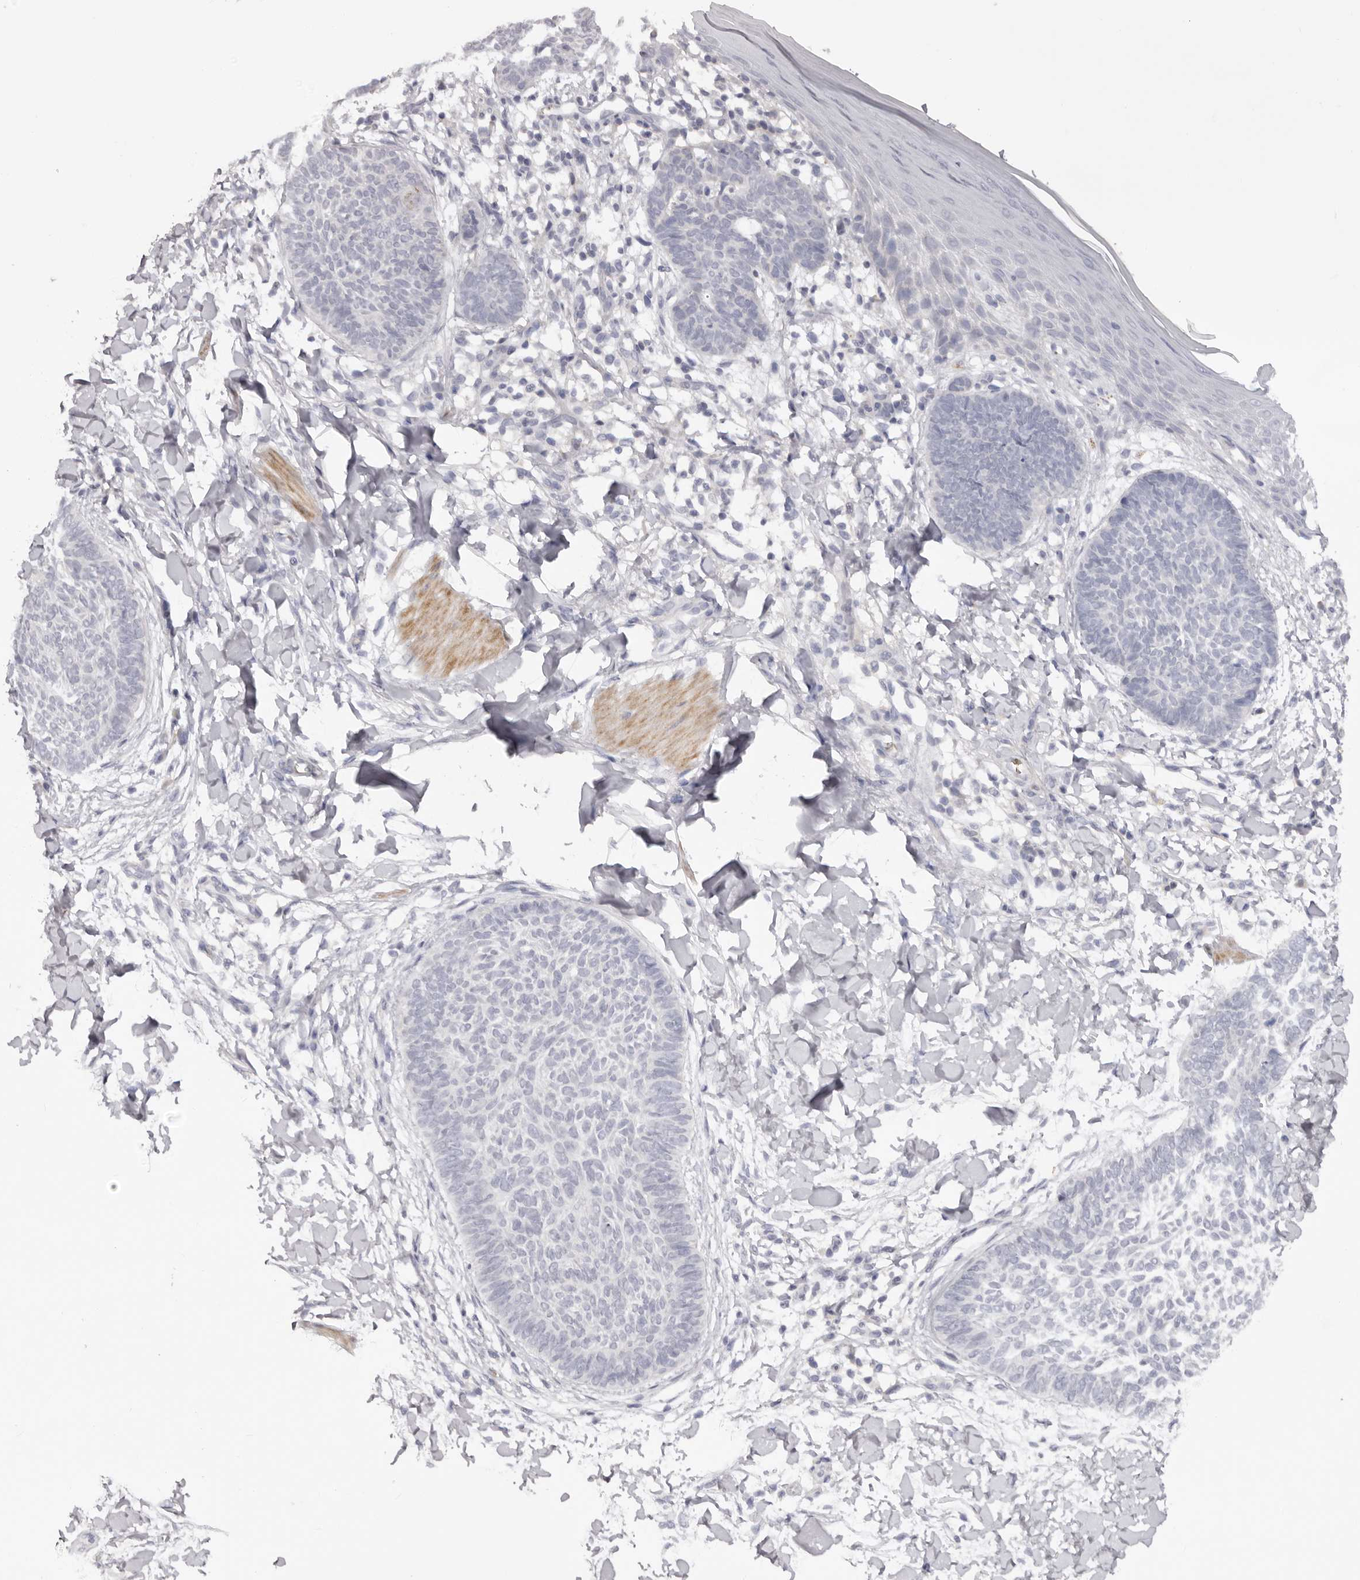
{"staining": {"intensity": "negative", "quantity": "none", "location": "none"}, "tissue": "skin cancer", "cell_type": "Tumor cells", "image_type": "cancer", "snomed": [{"axis": "morphology", "description": "Normal tissue, NOS"}, {"axis": "morphology", "description": "Basal cell carcinoma"}, {"axis": "topography", "description": "Skin"}], "caption": "Immunohistochemical staining of human basal cell carcinoma (skin) demonstrates no significant positivity in tumor cells.", "gene": "TNR", "patient": {"sex": "male", "age": 50}}